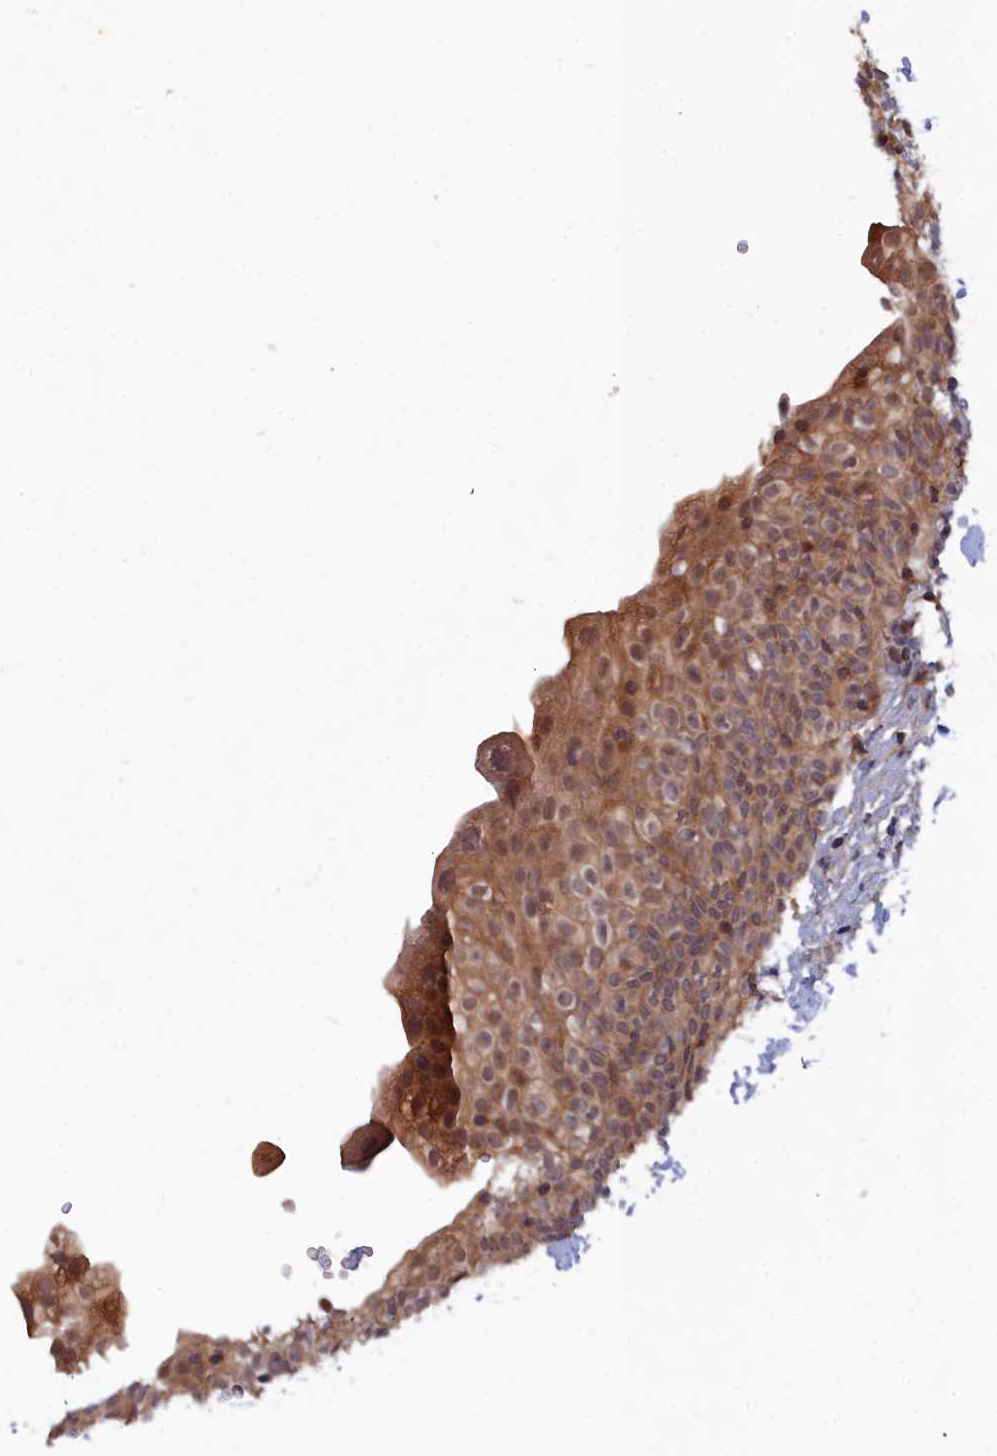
{"staining": {"intensity": "moderate", "quantity": ">75%", "location": "cytoplasmic/membranous"}, "tissue": "urinary bladder", "cell_type": "Urothelial cells", "image_type": "normal", "snomed": [{"axis": "morphology", "description": "Normal tissue, NOS"}, {"axis": "topography", "description": "Urinary bladder"}], "caption": "Moderate cytoplasmic/membranous protein positivity is identified in about >75% of urothelial cells in urinary bladder. (DAB IHC with brightfield microscopy, high magnification).", "gene": "GFRA2", "patient": {"sex": "male", "age": 55}}